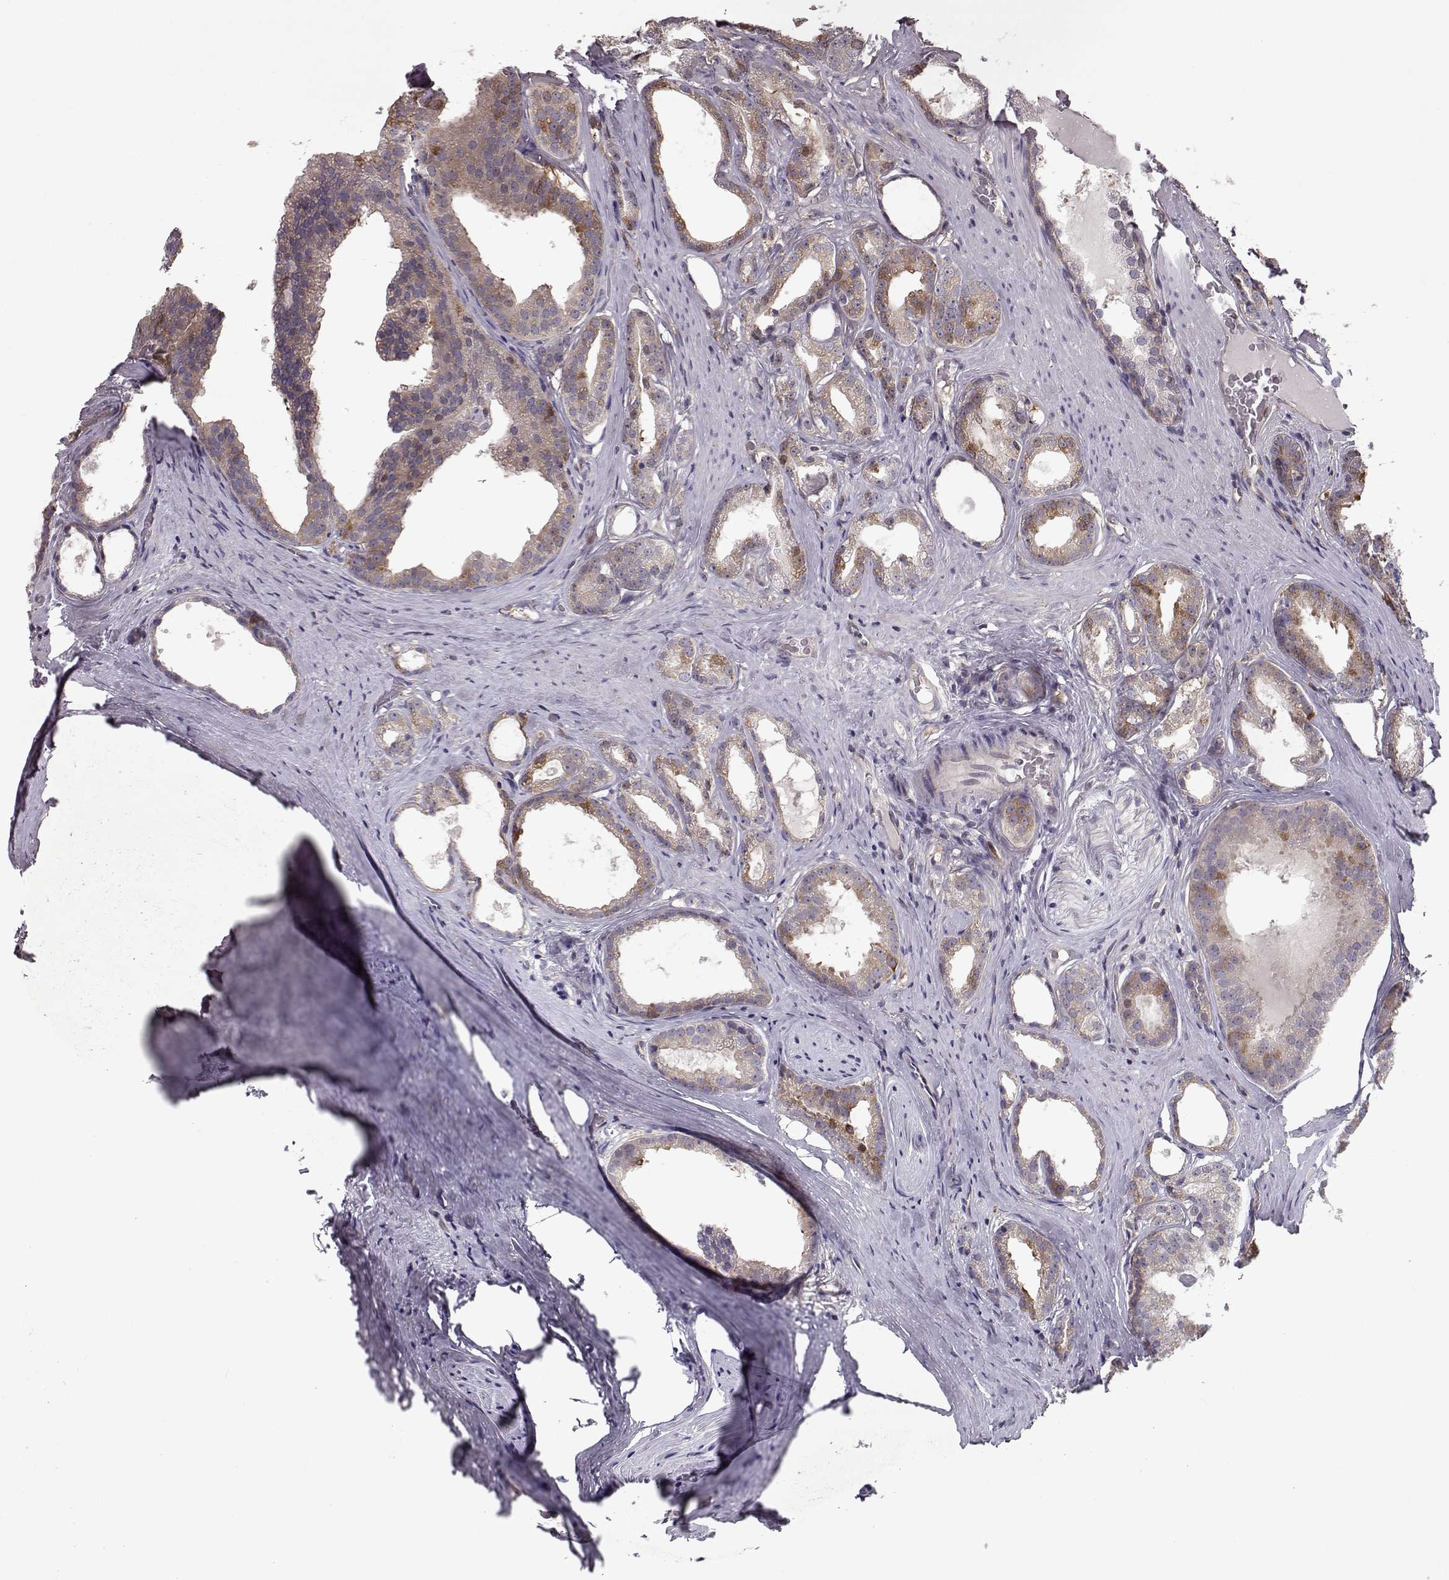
{"staining": {"intensity": "moderate", "quantity": "<25%", "location": "cytoplasmic/membranous"}, "tissue": "prostate cancer", "cell_type": "Tumor cells", "image_type": "cancer", "snomed": [{"axis": "morphology", "description": "Adenocarcinoma, Low grade"}, {"axis": "topography", "description": "Prostate"}], "caption": "A photomicrograph of prostate adenocarcinoma (low-grade) stained for a protein reveals moderate cytoplasmic/membranous brown staining in tumor cells.", "gene": "RANBP1", "patient": {"sex": "male", "age": 65}}